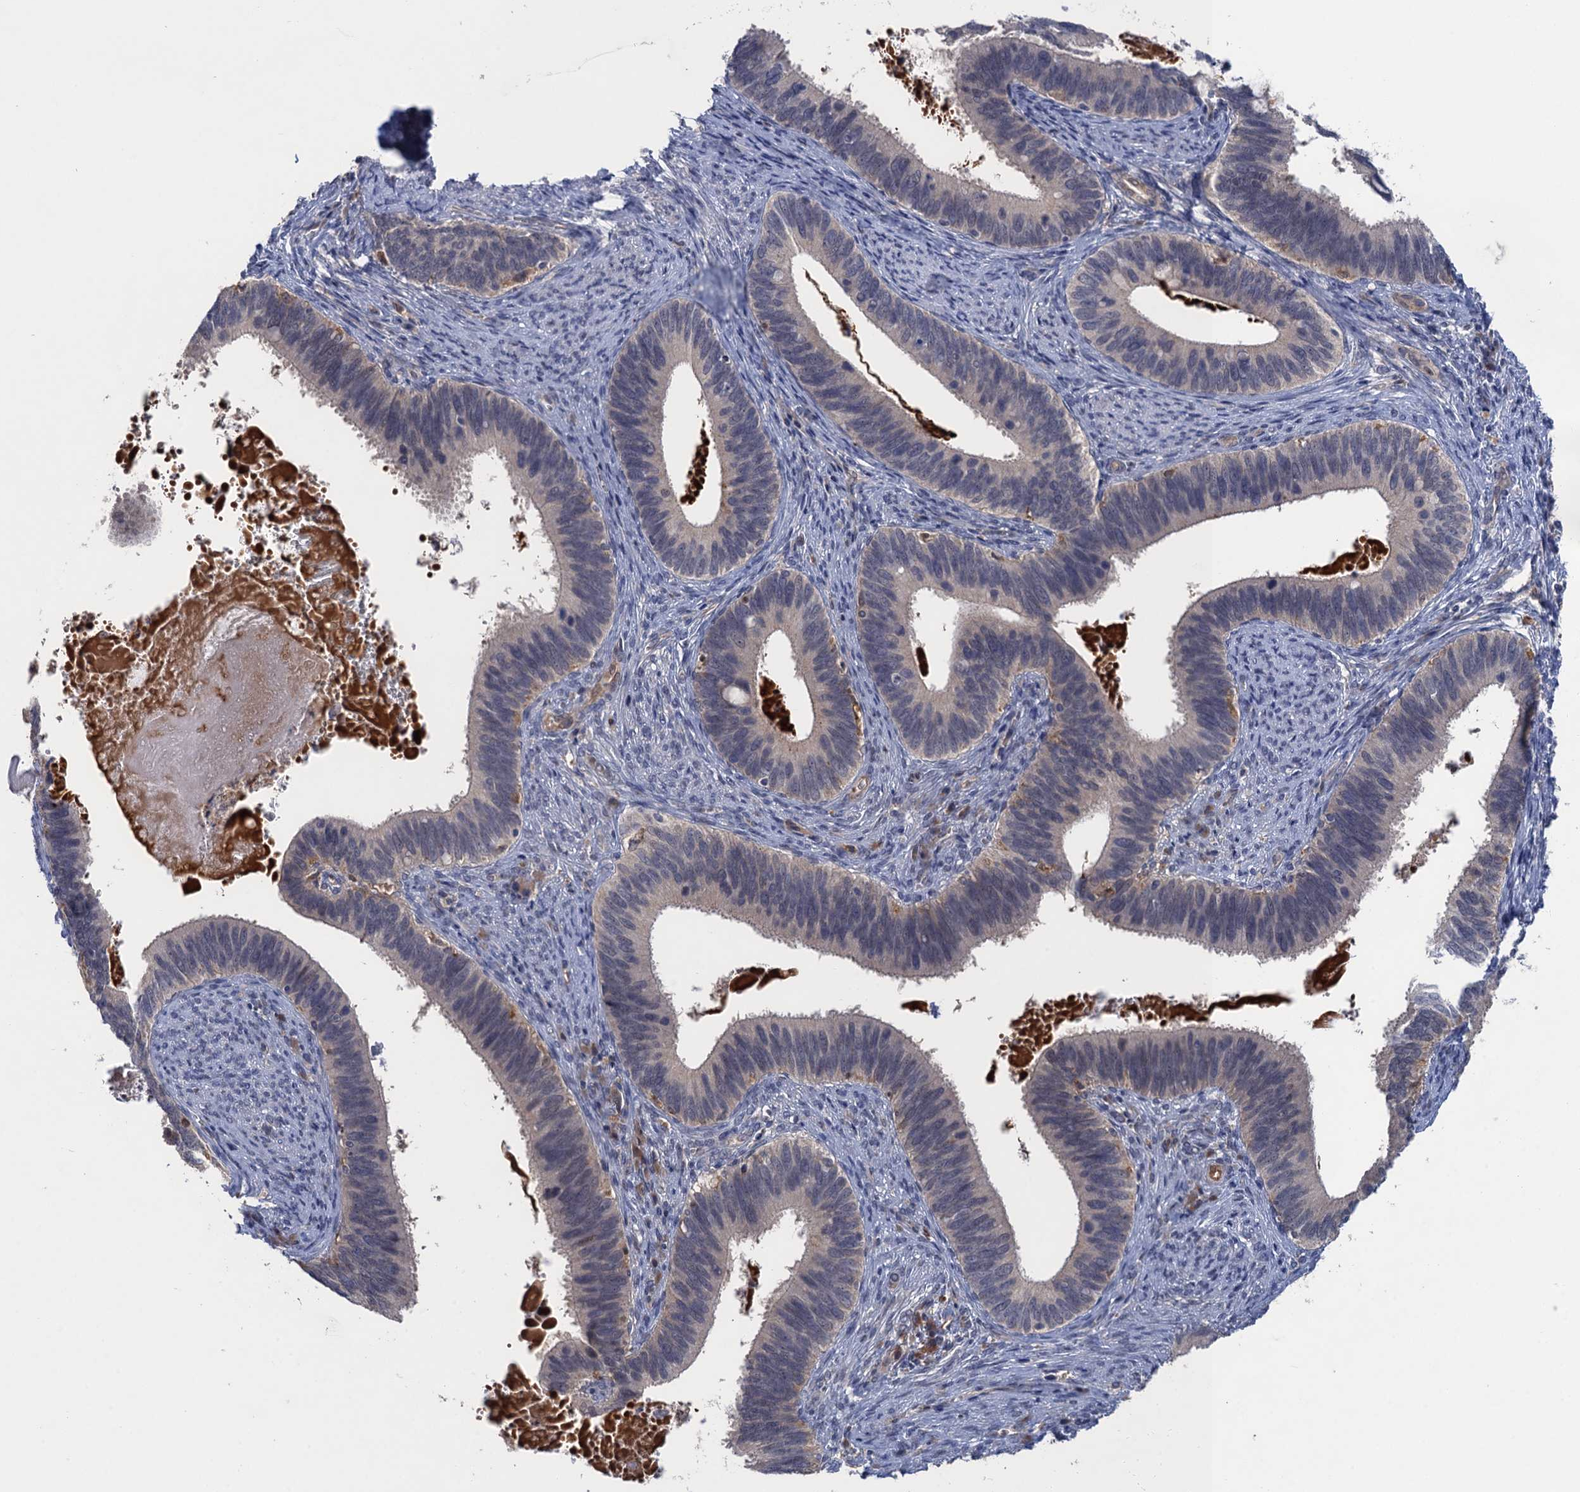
{"staining": {"intensity": "negative", "quantity": "none", "location": "none"}, "tissue": "cervical cancer", "cell_type": "Tumor cells", "image_type": "cancer", "snomed": [{"axis": "morphology", "description": "Adenocarcinoma, NOS"}, {"axis": "topography", "description": "Cervix"}], "caption": "A photomicrograph of human cervical adenocarcinoma is negative for staining in tumor cells. (DAB IHC, high magnification).", "gene": "NEK8", "patient": {"sex": "female", "age": 42}}